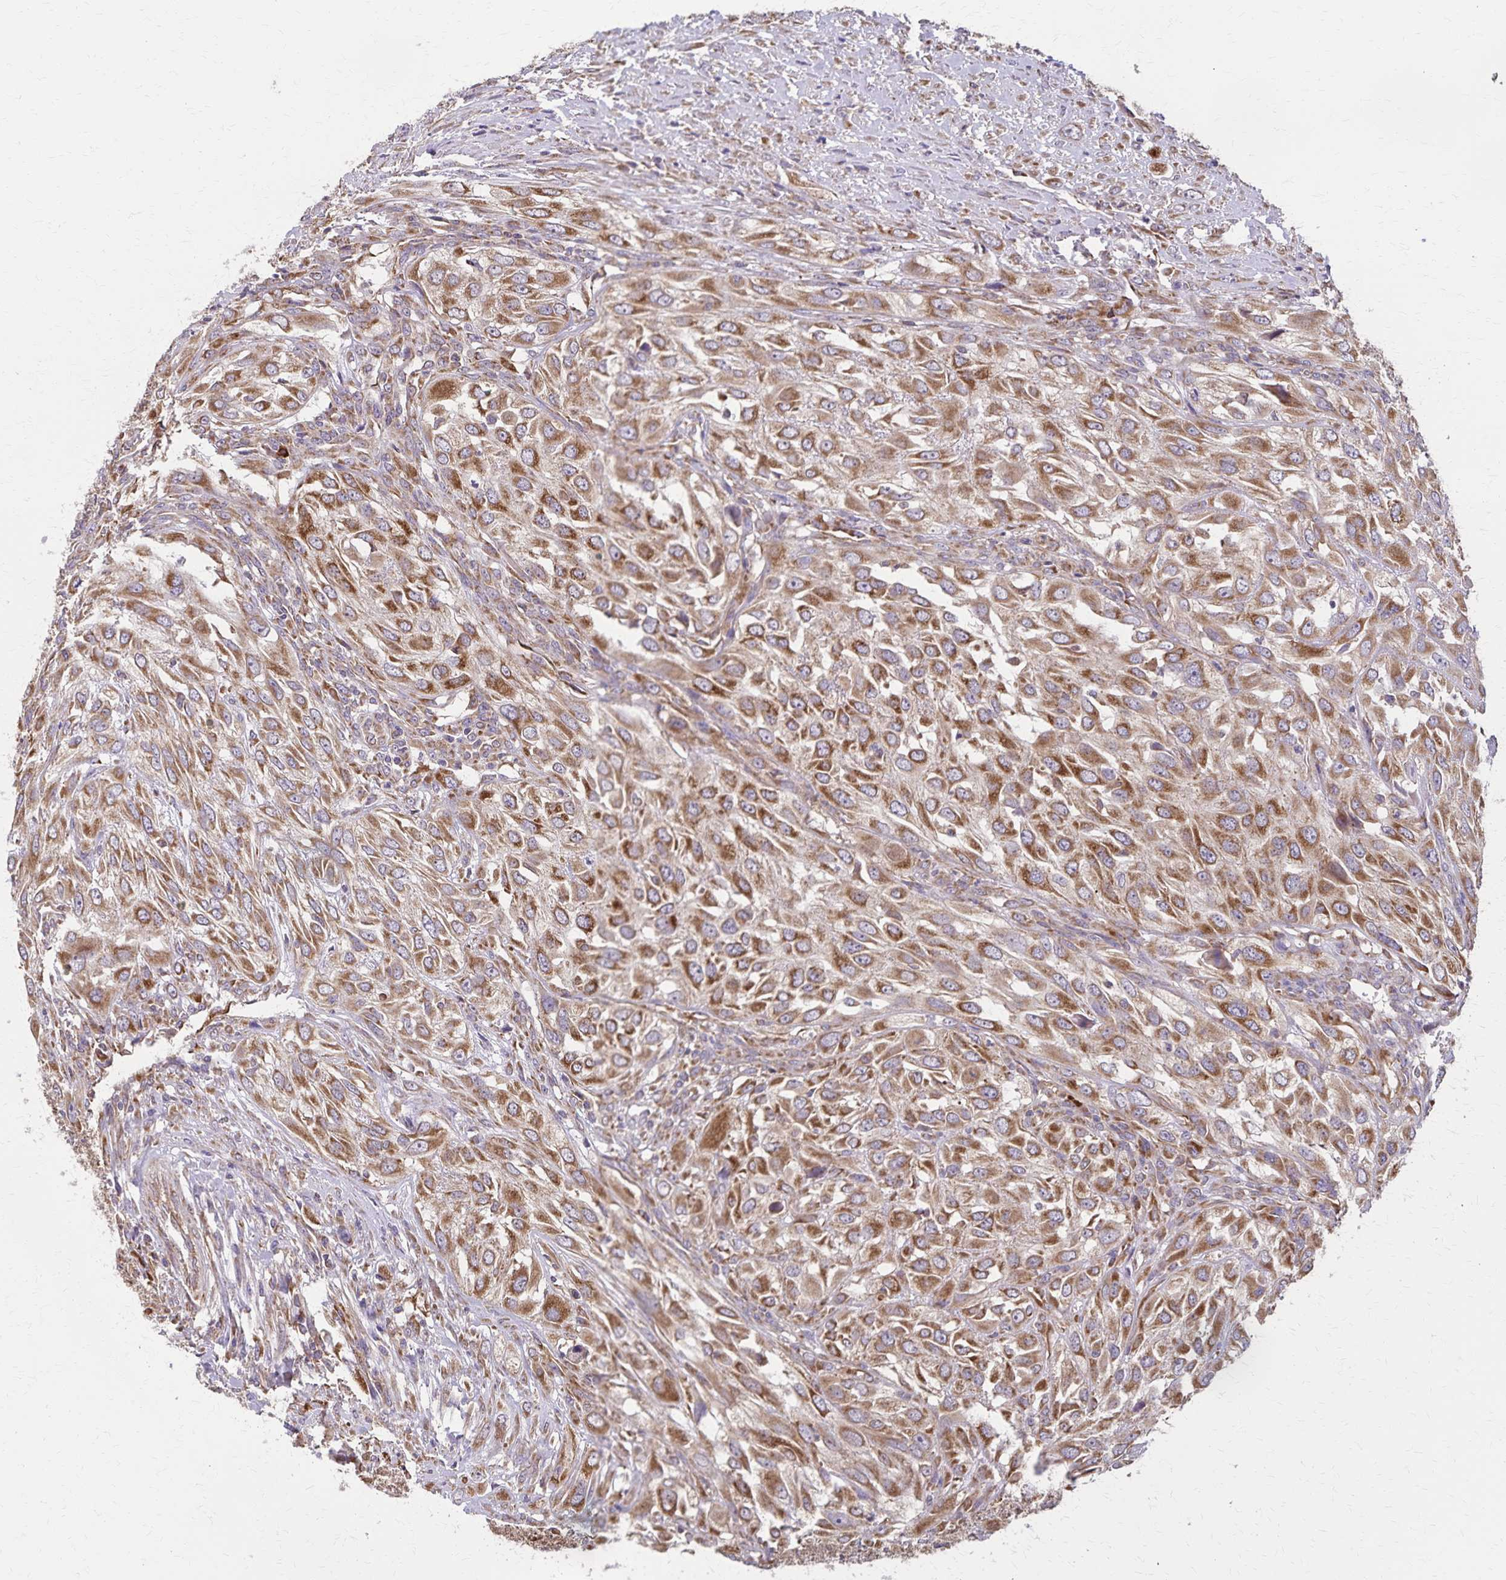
{"staining": {"intensity": "moderate", "quantity": ">75%", "location": "cytoplasmic/membranous"}, "tissue": "urothelial cancer", "cell_type": "Tumor cells", "image_type": "cancer", "snomed": [{"axis": "morphology", "description": "Urothelial carcinoma, High grade"}, {"axis": "topography", "description": "Urinary bladder"}], "caption": "IHC micrograph of neoplastic tissue: human urothelial carcinoma (high-grade) stained using IHC reveals medium levels of moderate protein expression localized specifically in the cytoplasmic/membranous of tumor cells, appearing as a cytoplasmic/membranous brown color.", "gene": "RNF10", "patient": {"sex": "male", "age": 67}}